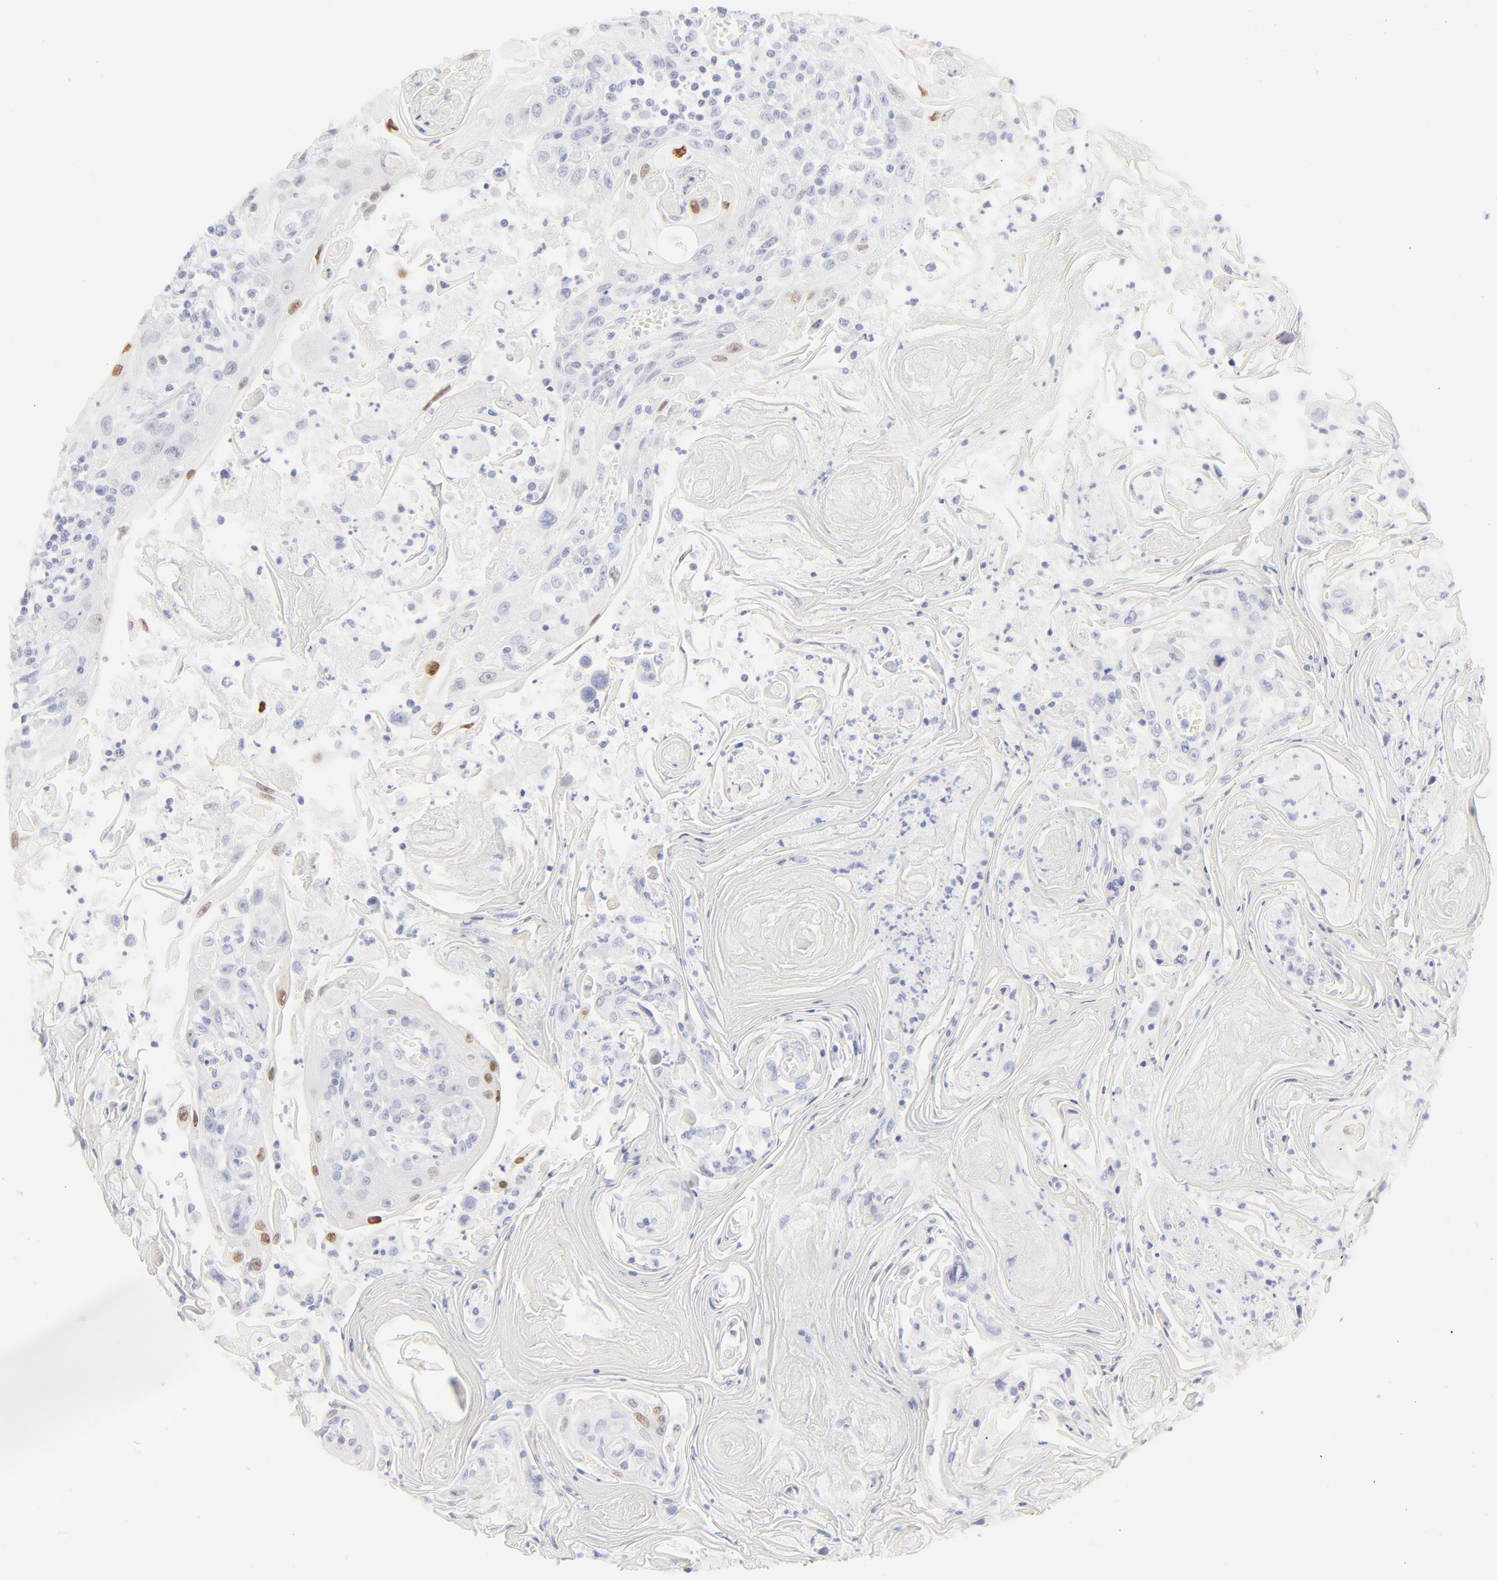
{"staining": {"intensity": "moderate", "quantity": "<25%", "location": "nuclear"}, "tissue": "head and neck cancer", "cell_type": "Tumor cells", "image_type": "cancer", "snomed": [{"axis": "morphology", "description": "Squamous cell carcinoma, NOS"}, {"axis": "topography", "description": "Oral tissue"}, {"axis": "topography", "description": "Head-Neck"}], "caption": "DAB immunohistochemical staining of human head and neck cancer demonstrates moderate nuclear protein positivity in approximately <25% of tumor cells.", "gene": "ELF3", "patient": {"sex": "female", "age": 76}}